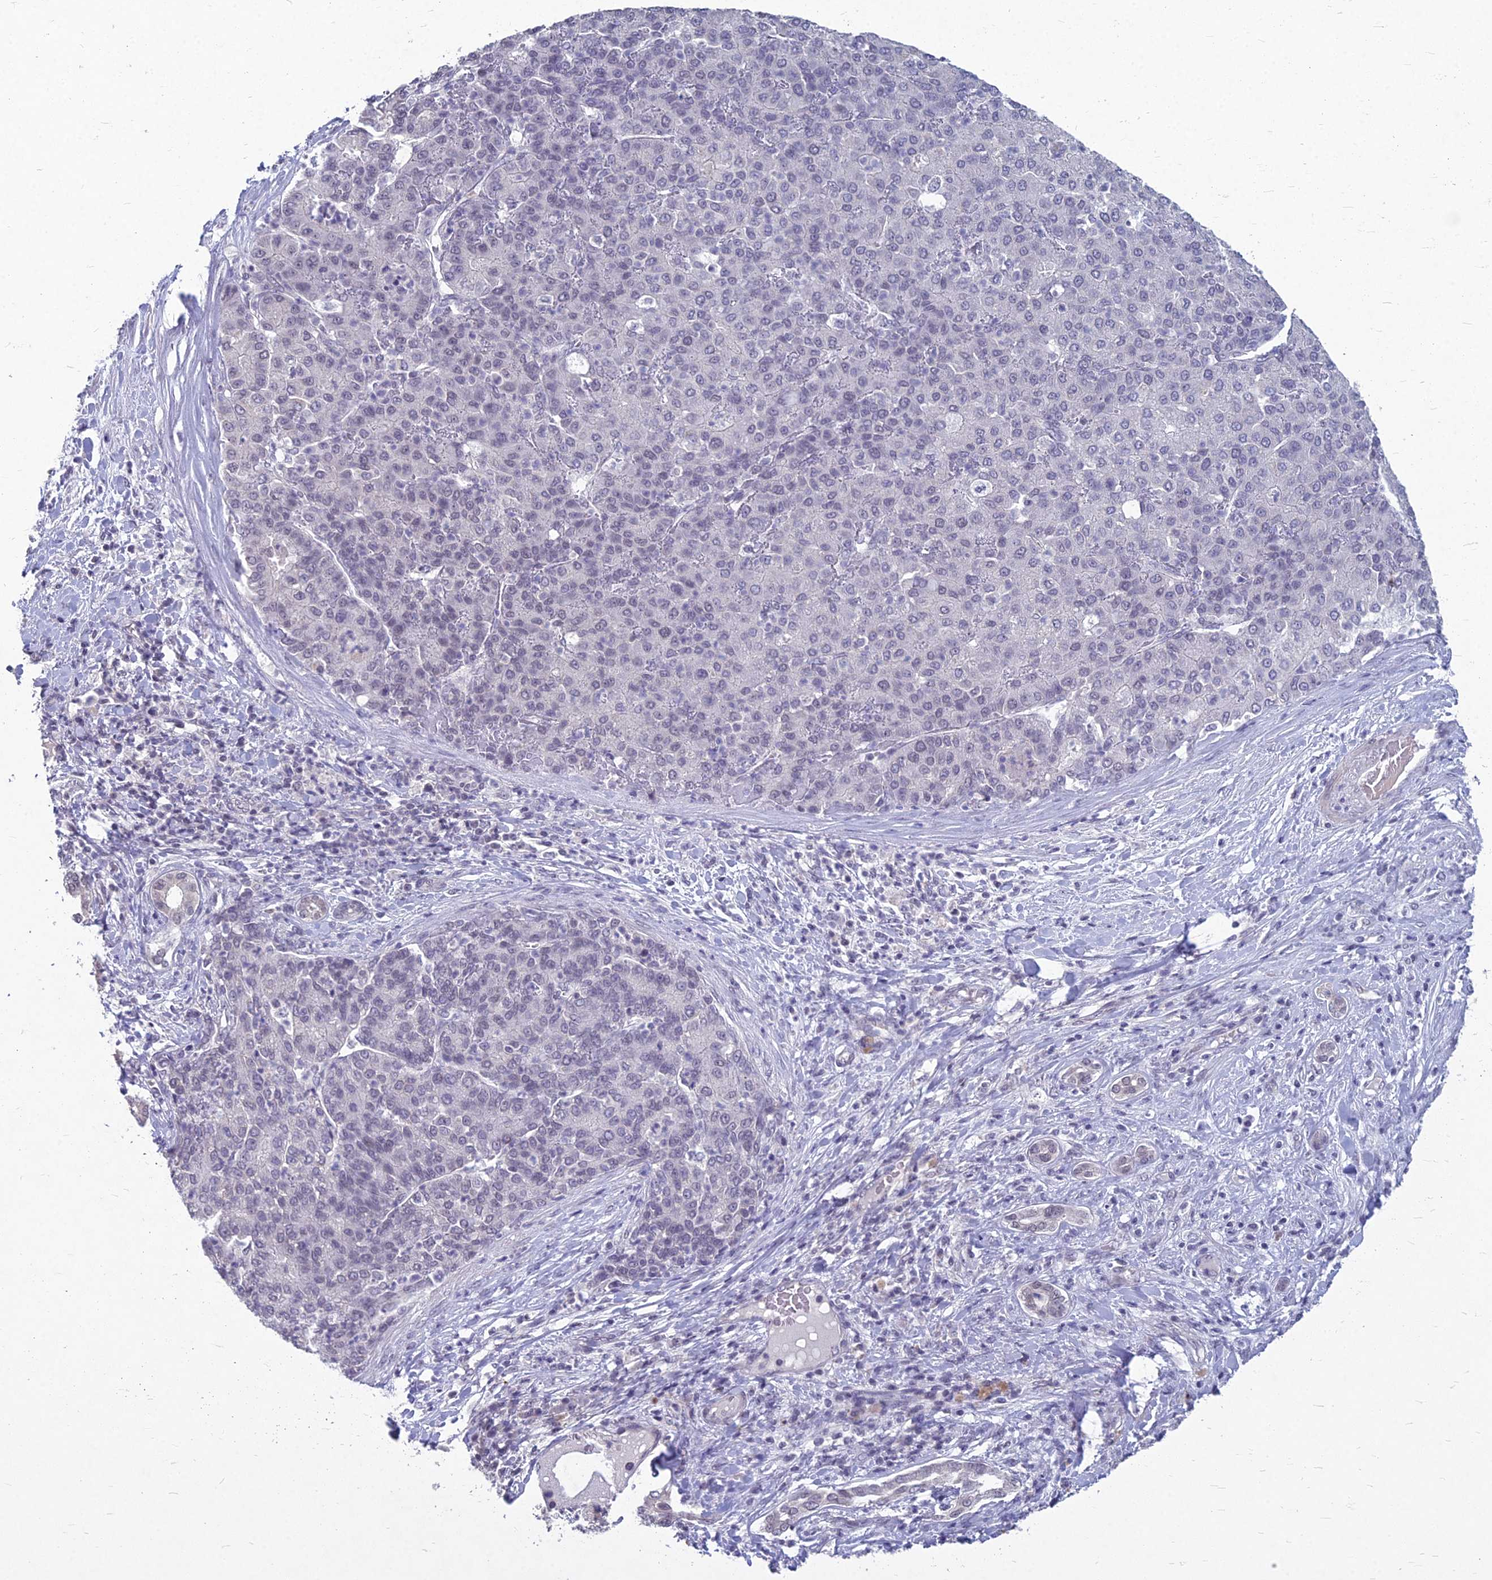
{"staining": {"intensity": "negative", "quantity": "none", "location": "none"}, "tissue": "liver cancer", "cell_type": "Tumor cells", "image_type": "cancer", "snomed": [{"axis": "morphology", "description": "Carcinoma, Hepatocellular, NOS"}, {"axis": "topography", "description": "Liver"}], "caption": "Tumor cells are negative for brown protein staining in liver cancer.", "gene": "KAT7", "patient": {"sex": "male", "age": 65}}